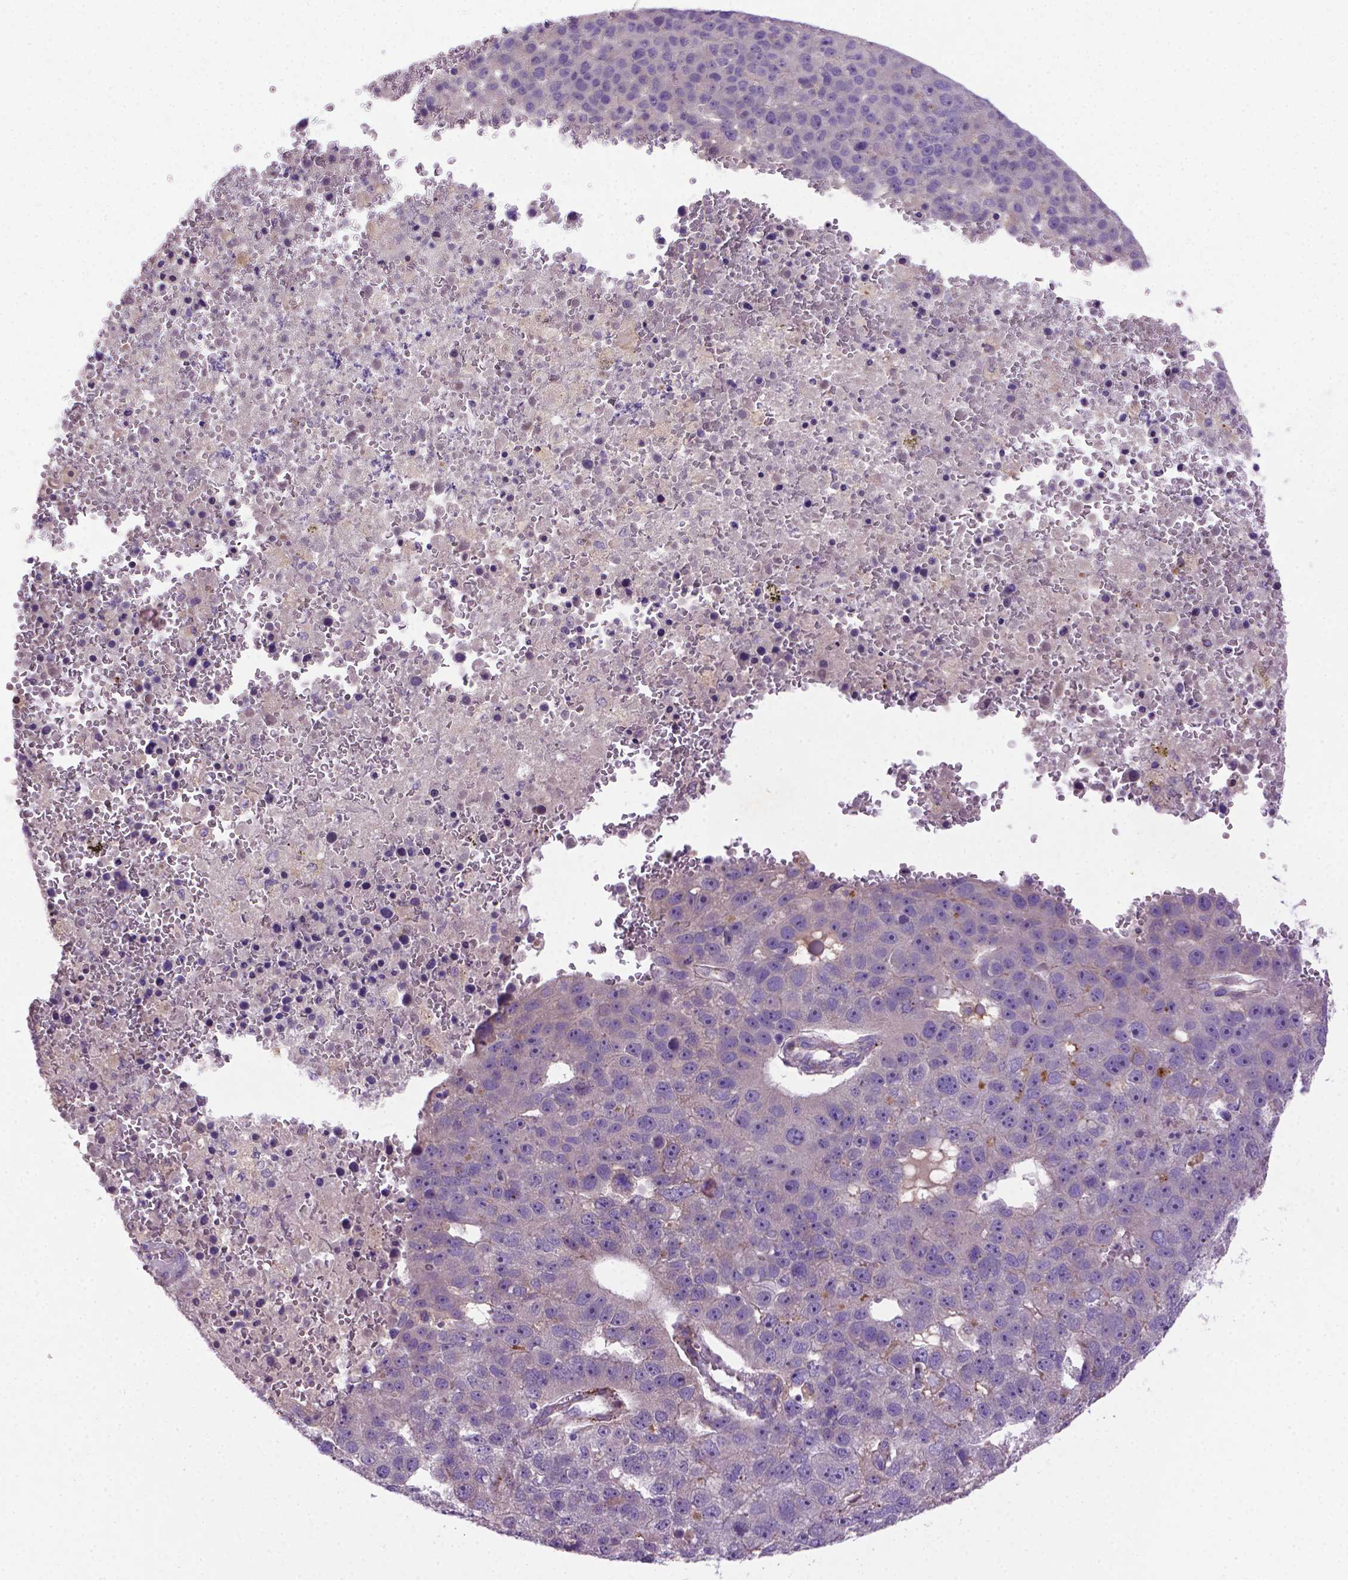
{"staining": {"intensity": "negative", "quantity": "none", "location": "none"}, "tissue": "pancreatic cancer", "cell_type": "Tumor cells", "image_type": "cancer", "snomed": [{"axis": "morphology", "description": "Adenocarcinoma, NOS"}, {"axis": "topography", "description": "Pancreas"}], "caption": "Image shows no significant protein staining in tumor cells of pancreatic cancer (adenocarcinoma). (IHC, brightfield microscopy, high magnification).", "gene": "CCER2", "patient": {"sex": "female", "age": 61}}